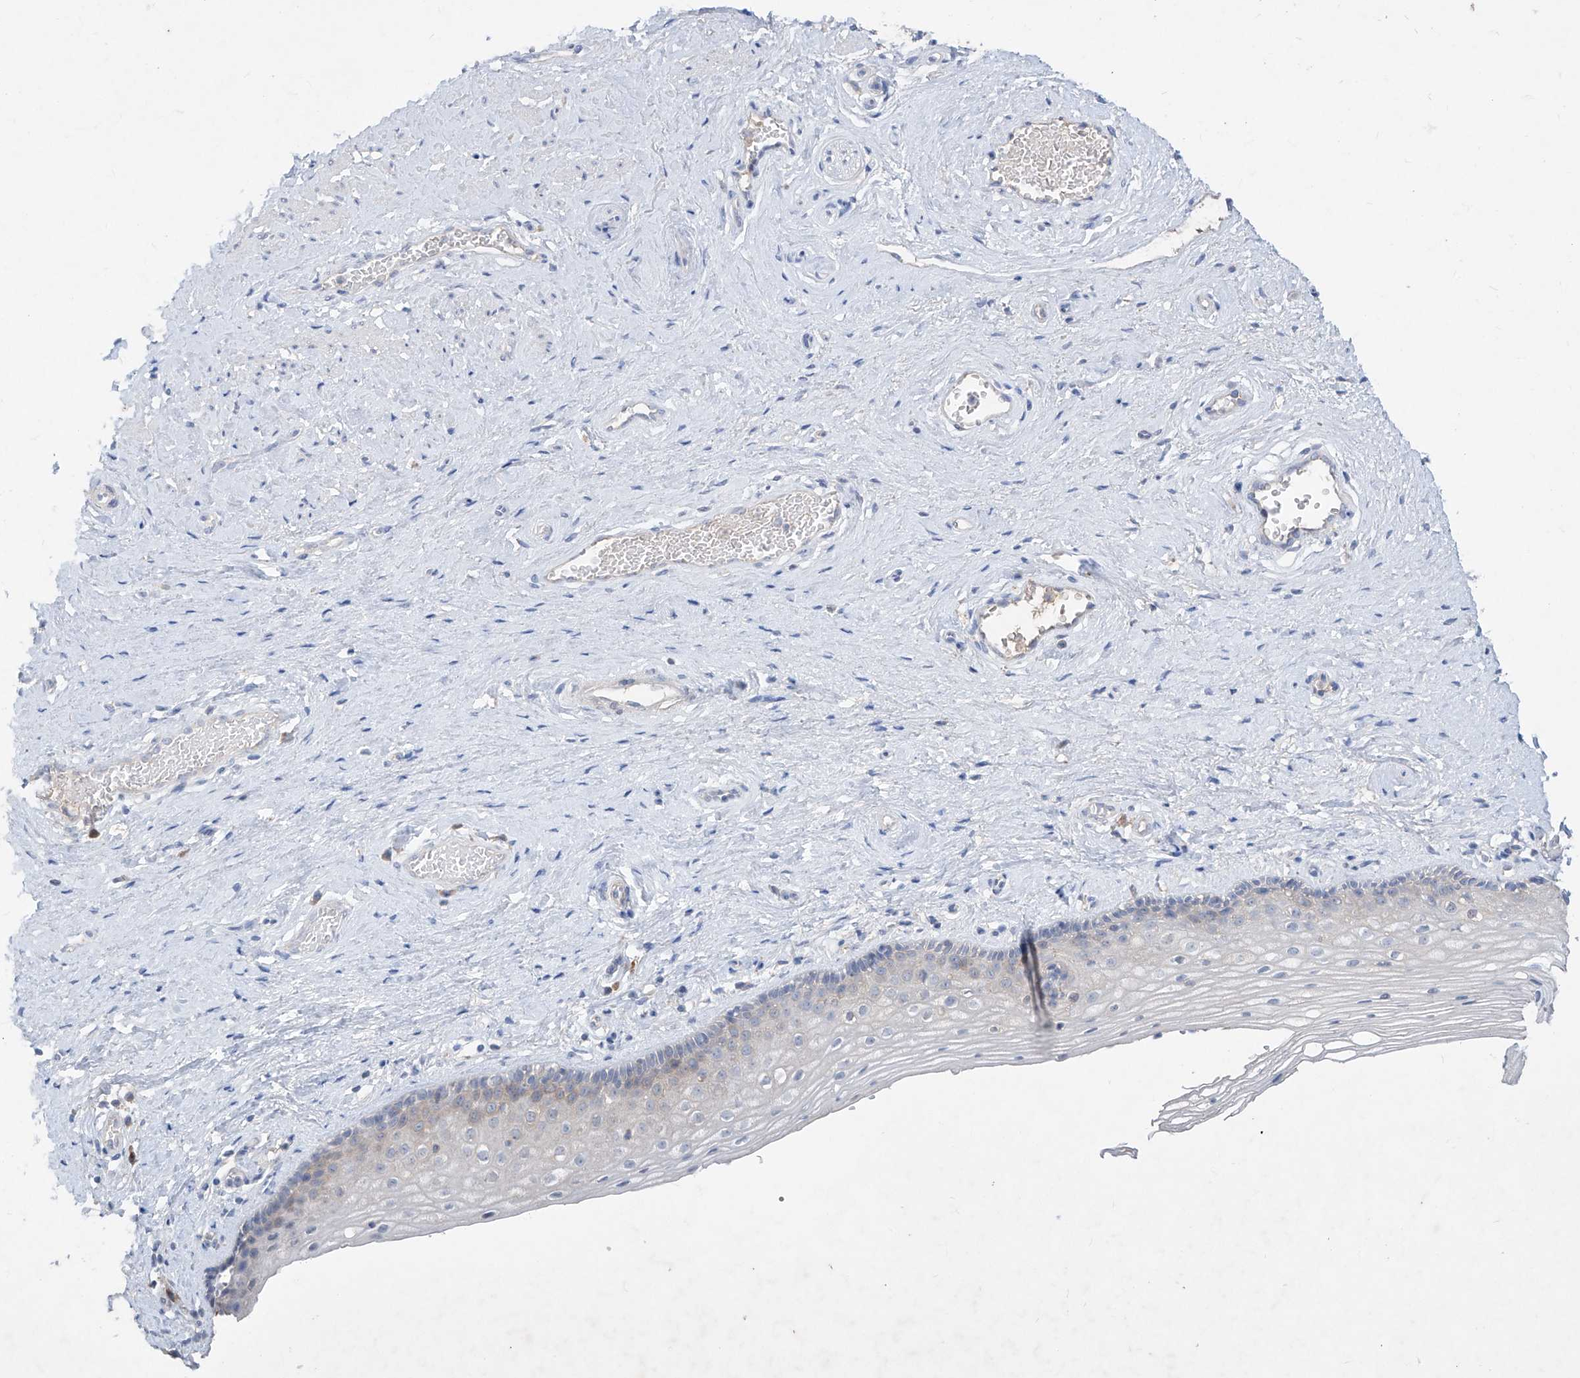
{"staining": {"intensity": "negative", "quantity": "none", "location": "none"}, "tissue": "vagina", "cell_type": "Squamous epithelial cells", "image_type": "normal", "snomed": [{"axis": "morphology", "description": "Normal tissue, NOS"}, {"axis": "topography", "description": "Vagina"}], "caption": "This is an immunohistochemistry (IHC) micrograph of benign vagina. There is no expression in squamous epithelial cells.", "gene": "ASNS", "patient": {"sex": "female", "age": 46}}